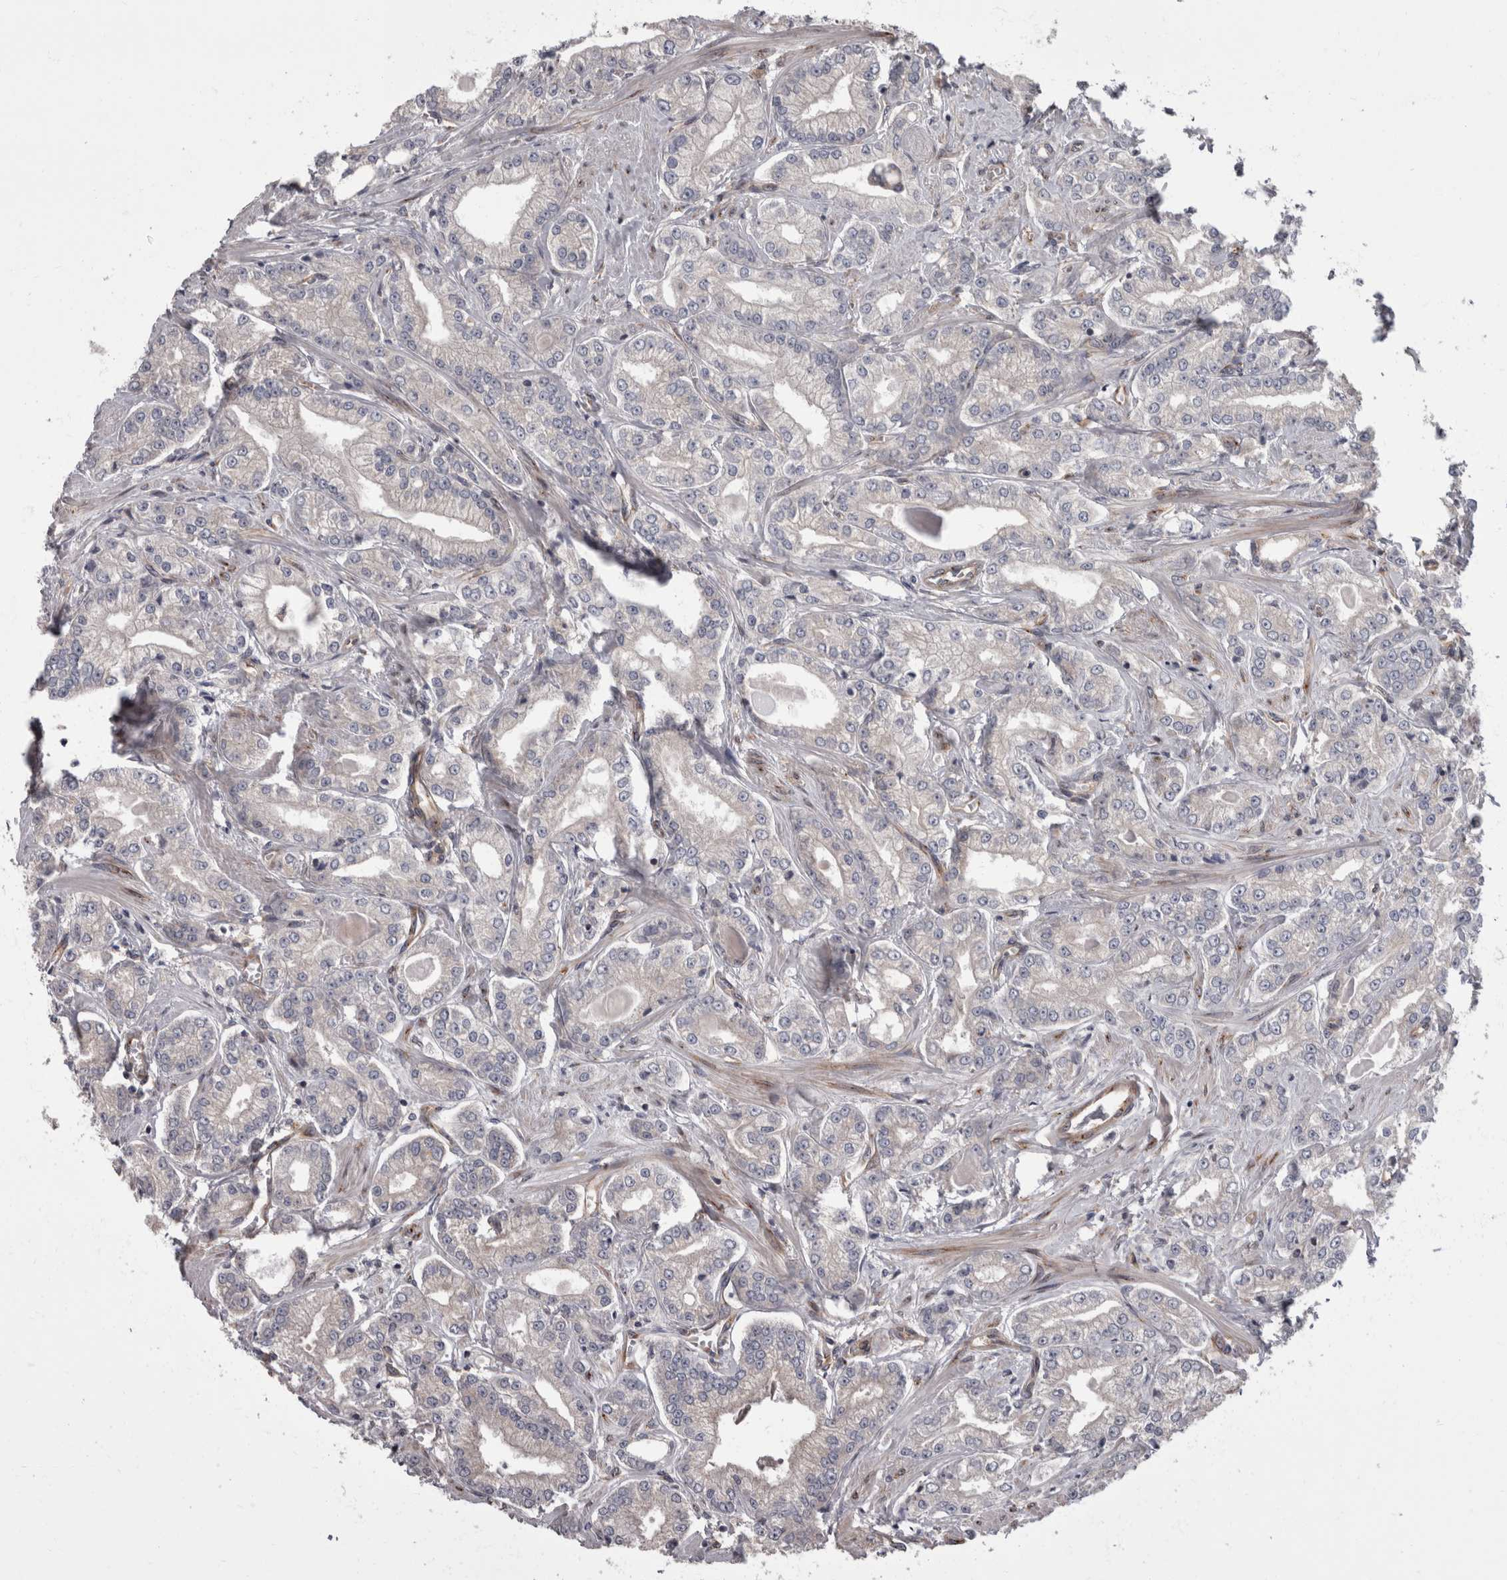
{"staining": {"intensity": "negative", "quantity": "none", "location": "none"}, "tissue": "prostate cancer", "cell_type": "Tumor cells", "image_type": "cancer", "snomed": [{"axis": "morphology", "description": "Adenocarcinoma, Low grade"}, {"axis": "topography", "description": "Prostate"}], "caption": "Tumor cells are negative for protein expression in human prostate adenocarcinoma (low-grade).", "gene": "HOOK3", "patient": {"sex": "male", "age": 62}}